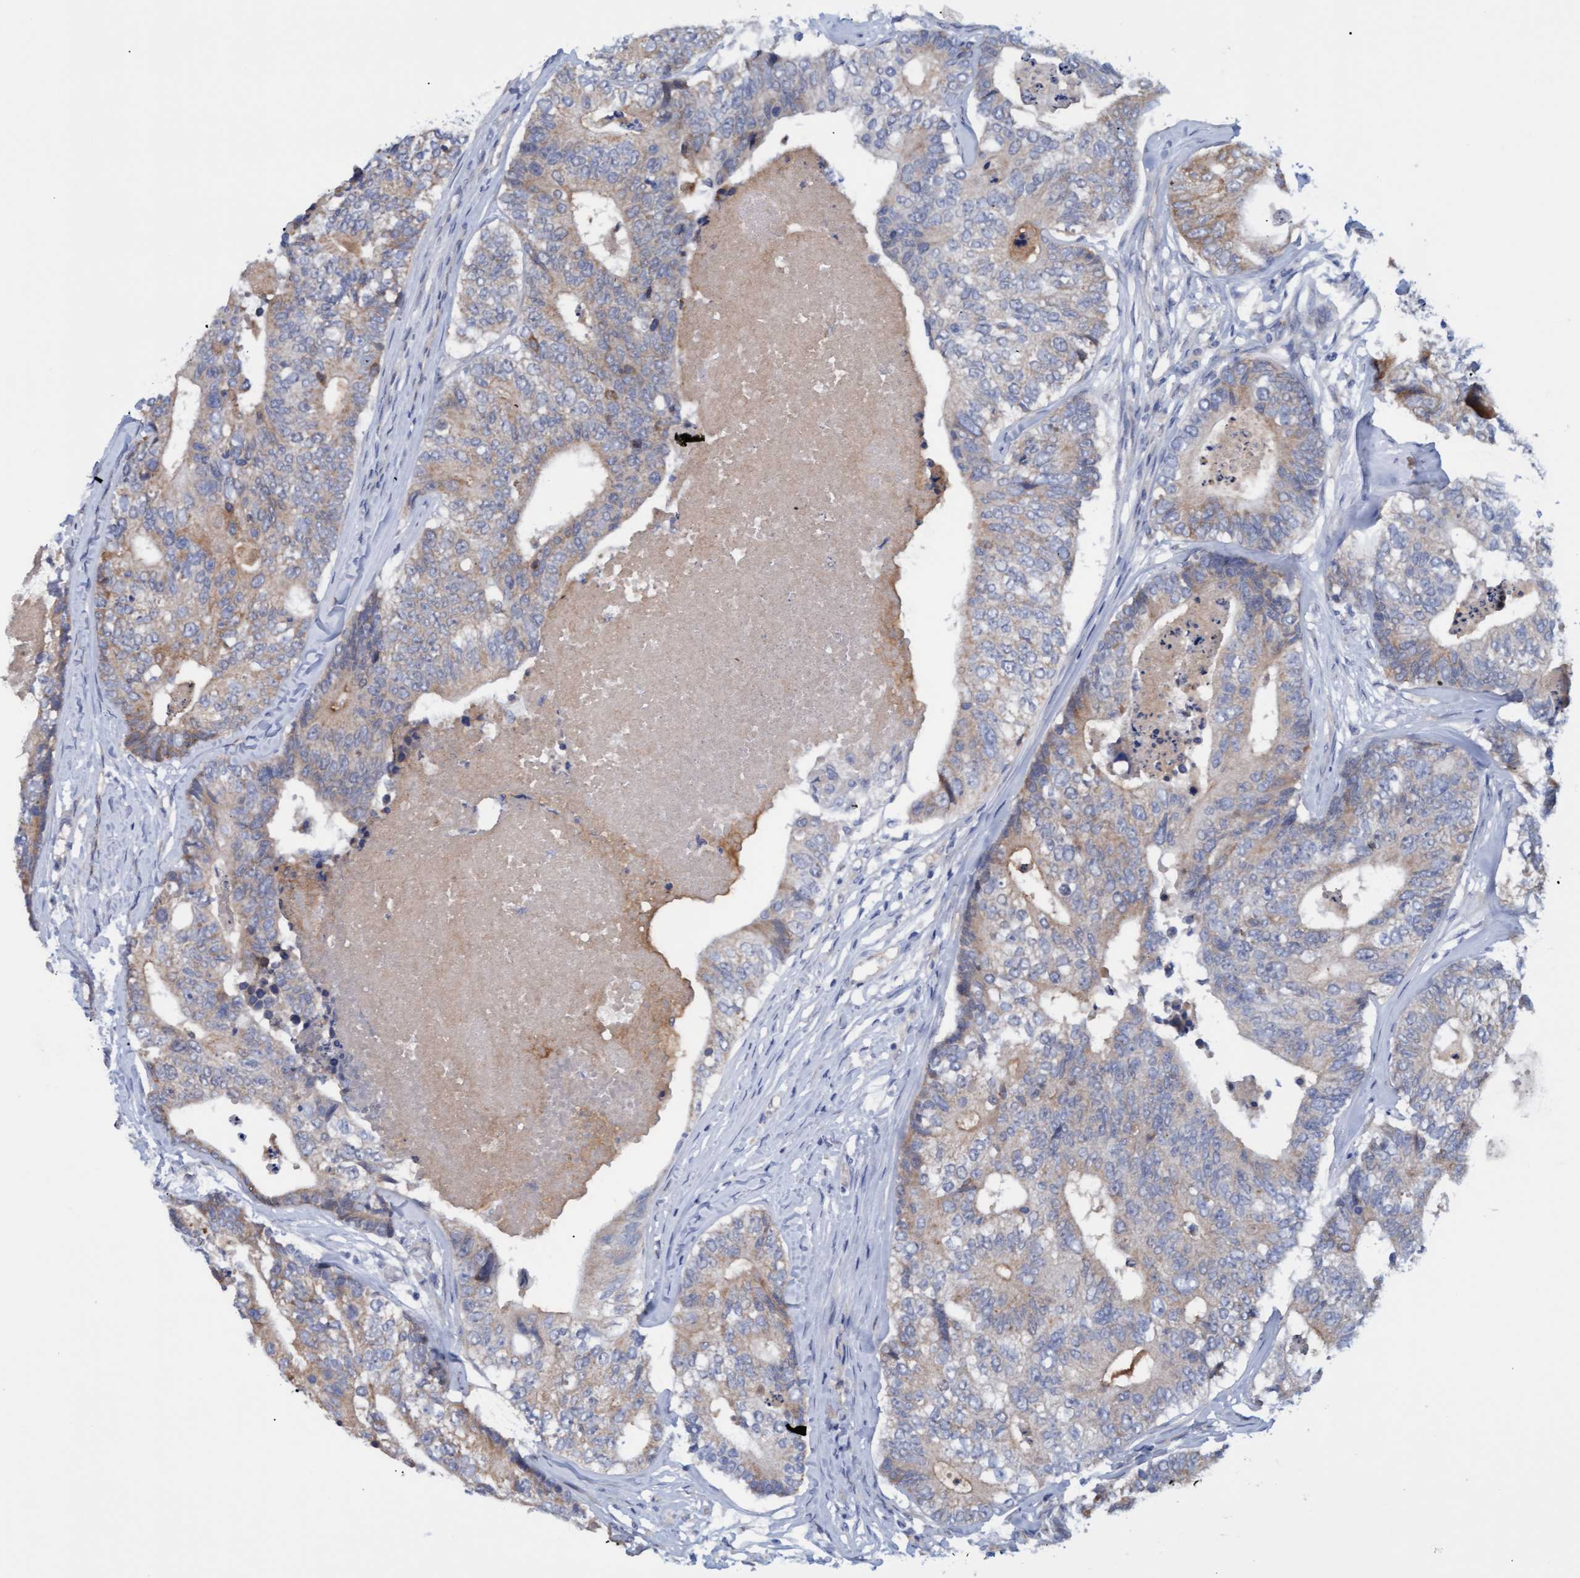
{"staining": {"intensity": "weak", "quantity": "25%-75%", "location": "cytoplasmic/membranous"}, "tissue": "colorectal cancer", "cell_type": "Tumor cells", "image_type": "cancer", "snomed": [{"axis": "morphology", "description": "Adenocarcinoma, NOS"}, {"axis": "topography", "description": "Colon"}], "caption": "Immunohistochemical staining of colorectal adenocarcinoma reveals low levels of weak cytoplasmic/membranous expression in about 25%-75% of tumor cells.", "gene": "STXBP1", "patient": {"sex": "female", "age": 67}}